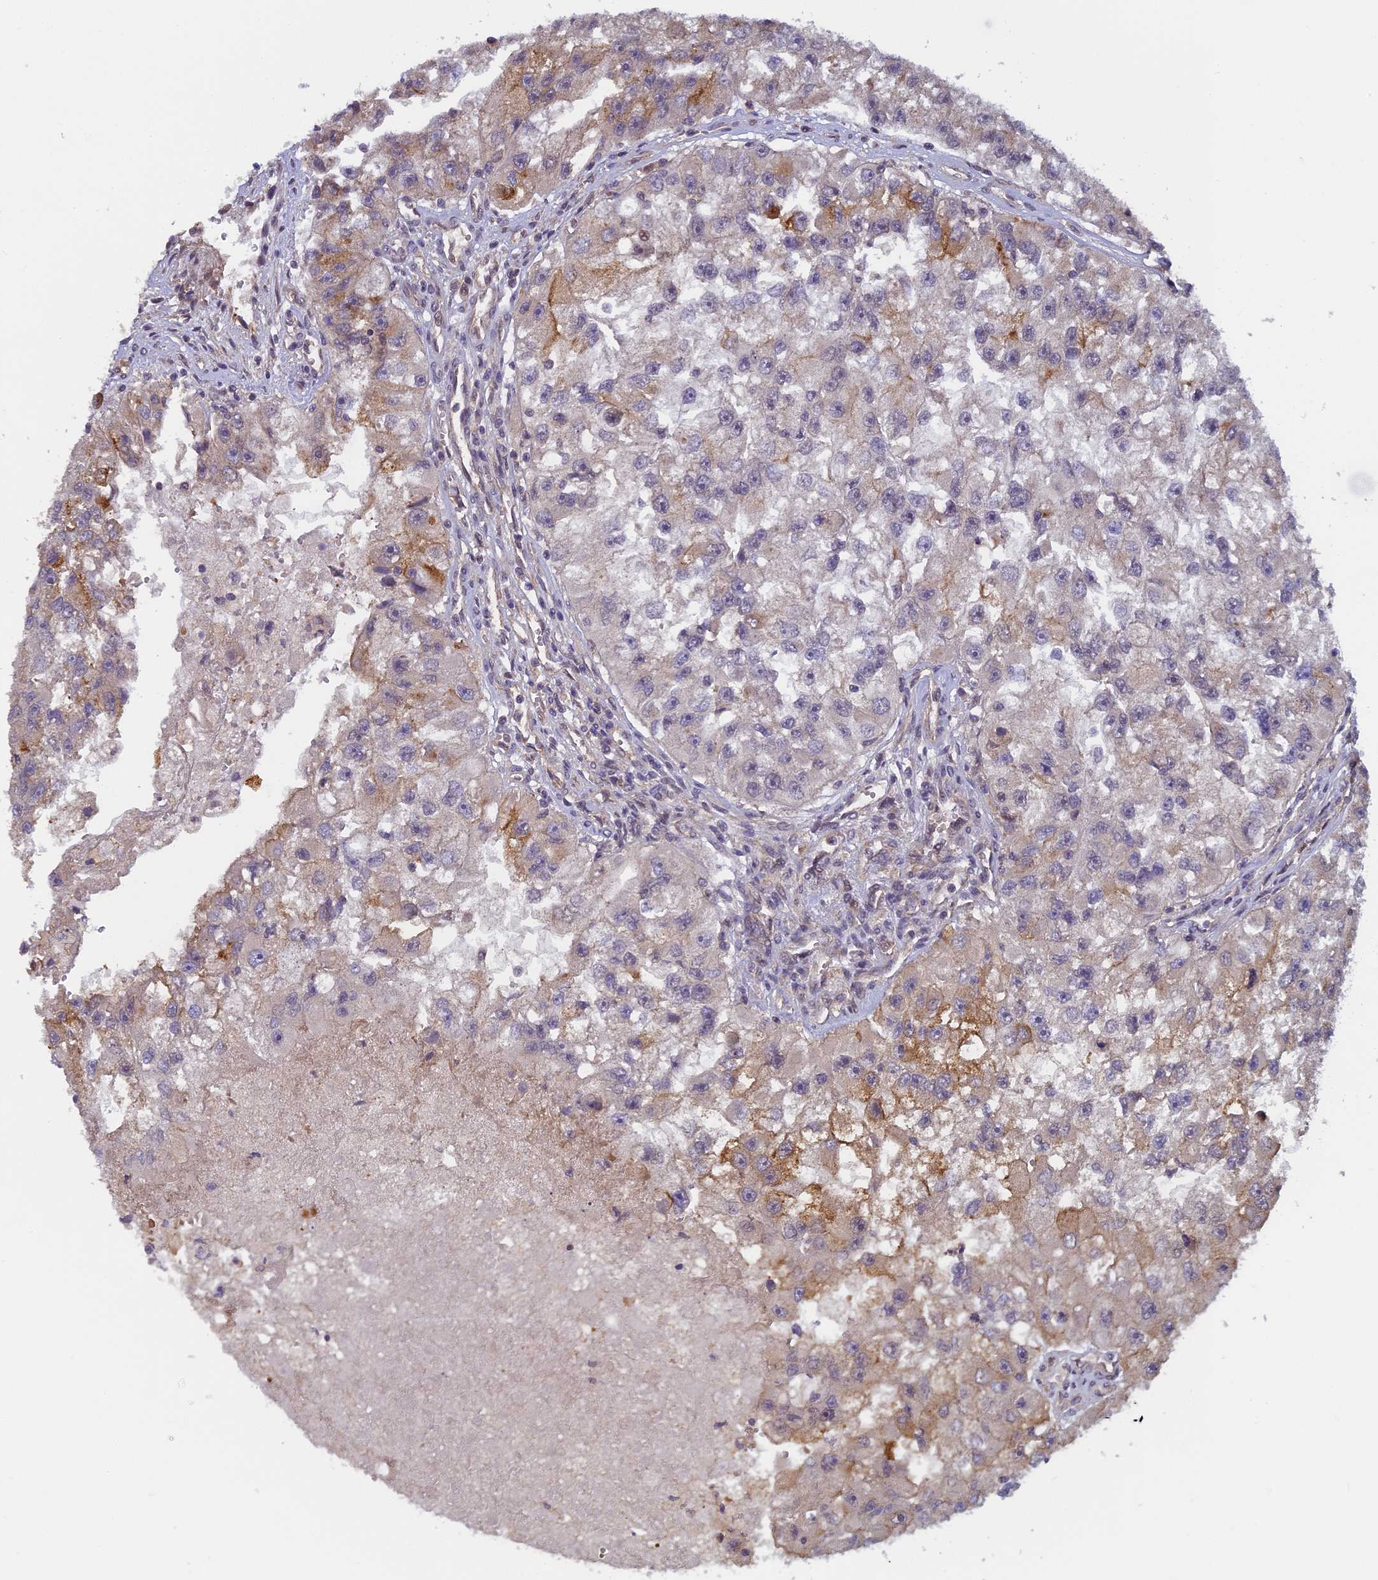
{"staining": {"intensity": "moderate", "quantity": "<25%", "location": "cytoplasmic/membranous"}, "tissue": "renal cancer", "cell_type": "Tumor cells", "image_type": "cancer", "snomed": [{"axis": "morphology", "description": "Adenocarcinoma, NOS"}, {"axis": "topography", "description": "Kidney"}], "caption": "Protein expression analysis of renal cancer (adenocarcinoma) exhibits moderate cytoplasmic/membranous staining in about <25% of tumor cells.", "gene": "PIKFYVE", "patient": {"sex": "male", "age": 63}}